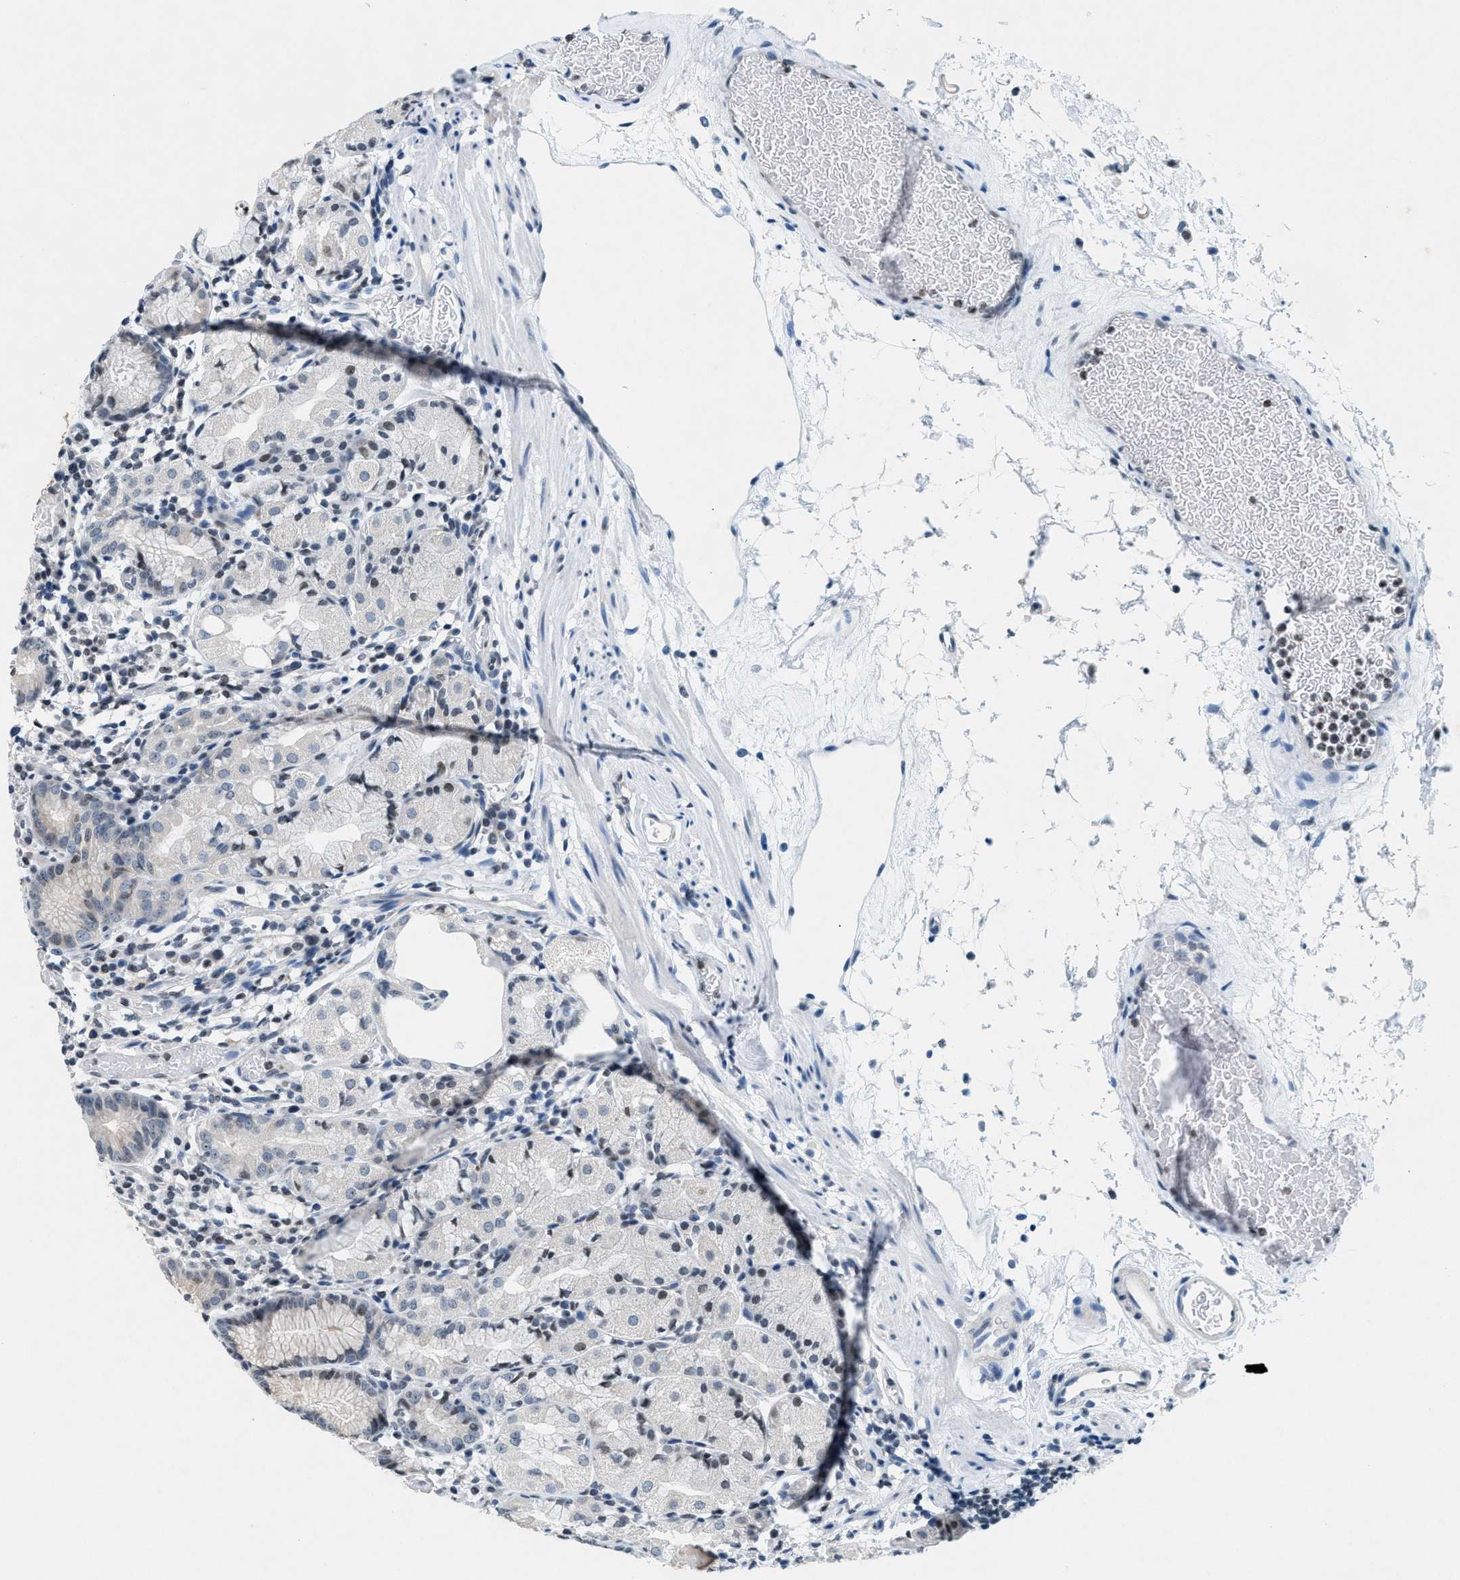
{"staining": {"intensity": "moderate", "quantity": "<25%", "location": "cytoplasmic/membranous,nuclear"}, "tissue": "stomach", "cell_type": "Glandular cells", "image_type": "normal", "snomed": [{"axis": "morphology", "description": "Normal tissue, NOS"}, {"axis": "topography", "description": "Stomach"}, {"axis": "topography", "description": "Stomach, lower"}], "caption": "Immunohistochemical staining of normal stomach displays moderate cytoplasmic/membranous,nuclear protein positivity in about <25% of glandular cells.", "gene": "UVRAG", "patient": {"sex": "female", "age": 75}}